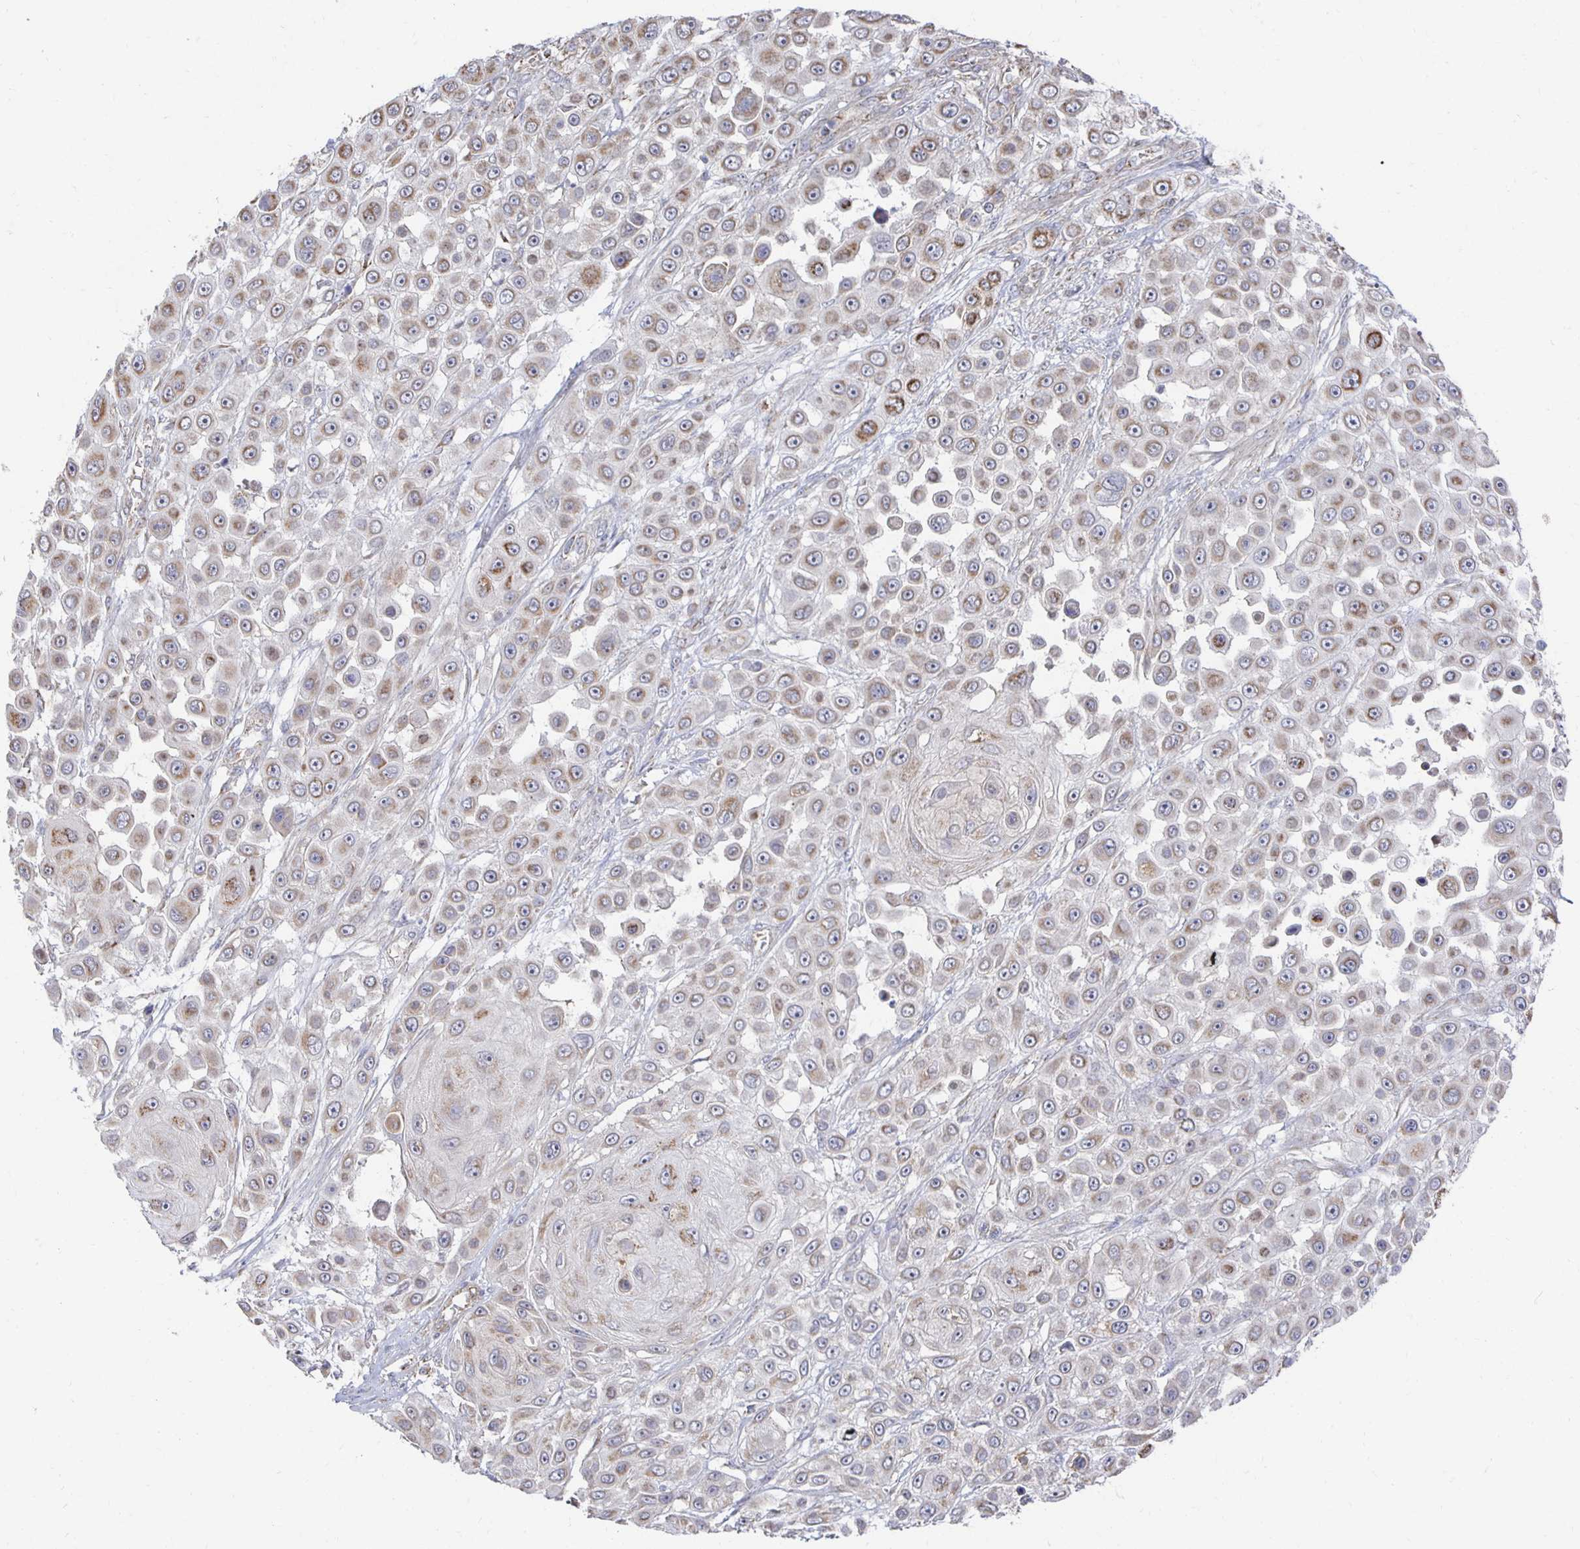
{"staining": {"intensity": "weak", "quantity": "<25%", "location": "cytoplasmic/membranous"}, "tissue": "skin cancer", "cell_type": "Tumor cells", "image_type": "cancer", "snomed": [{"axis": "morphology", "description": "Squamous cell carcinoma, NOS"}, {"axis": "topography", "description": "Skin"}], "caption": "An immunohistochemistry photomicrograph of skin cancer is shown. There is no staining in tumor cells of skin cancer.", "gene": "NKX2-8", "patient": {"sex": "male", "age": 67}}